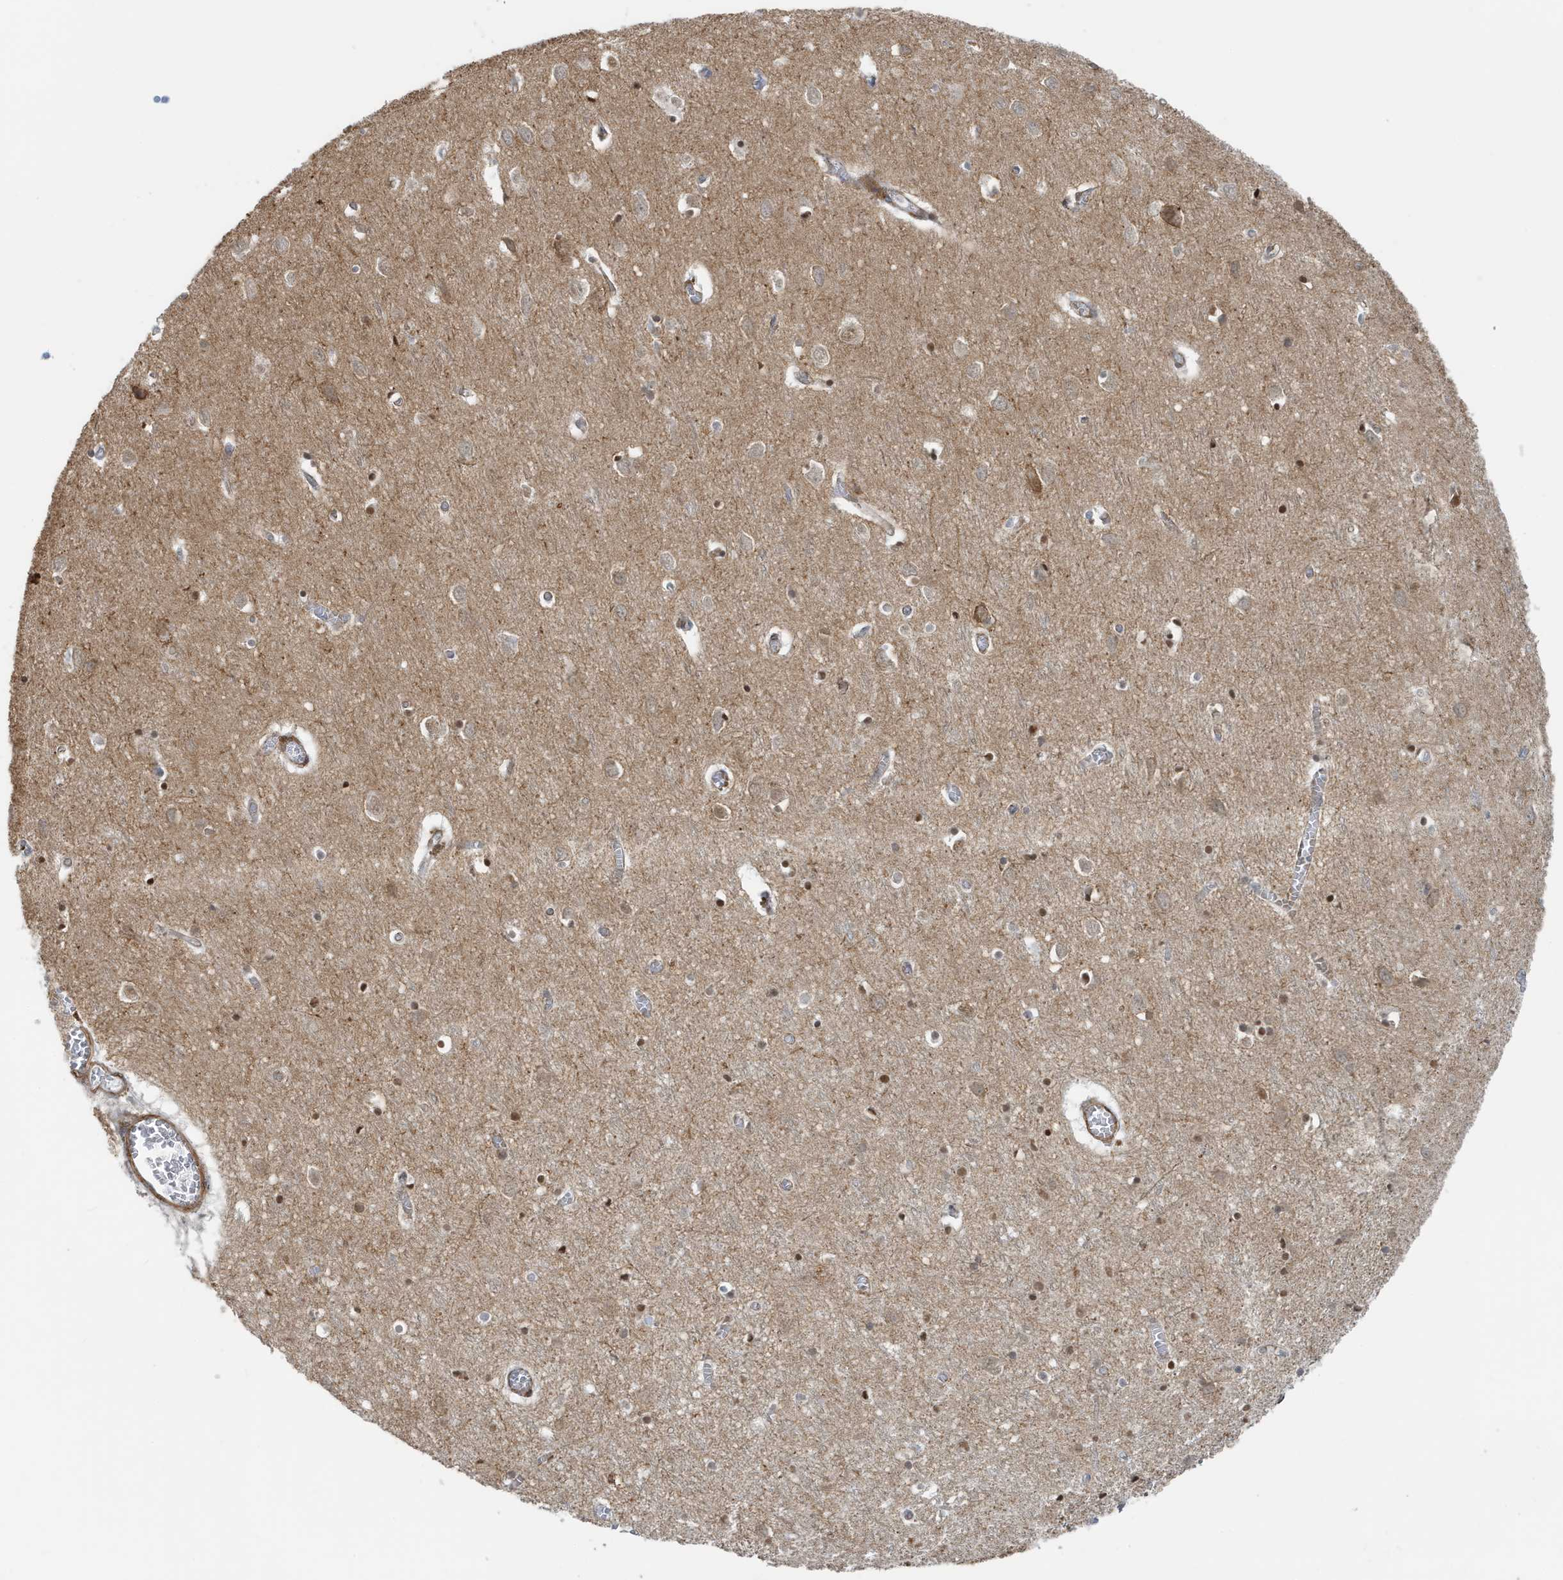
{"staining": {"intensity": "moderate", "quantity": ">75%", "location": "cytoplasmic/membranous"}, "tissue": "cerebral cortex", "cell_type": "Endothelial cells", "image_type": "normal", "snomed": [{"axis": "morphology", "description": "Normal tissue, NOS"}, {"axis": "topography", "description": "Cerebral cortex"}], "caption": "Brown immunohistochemical staining in normal cerebral cortex shows moderate cytoplasmic/membranous positivity in approximately >75% of endothelial cells.", "gene": "CHCHD4", "patient": {"sex": "female", "age": 64}}